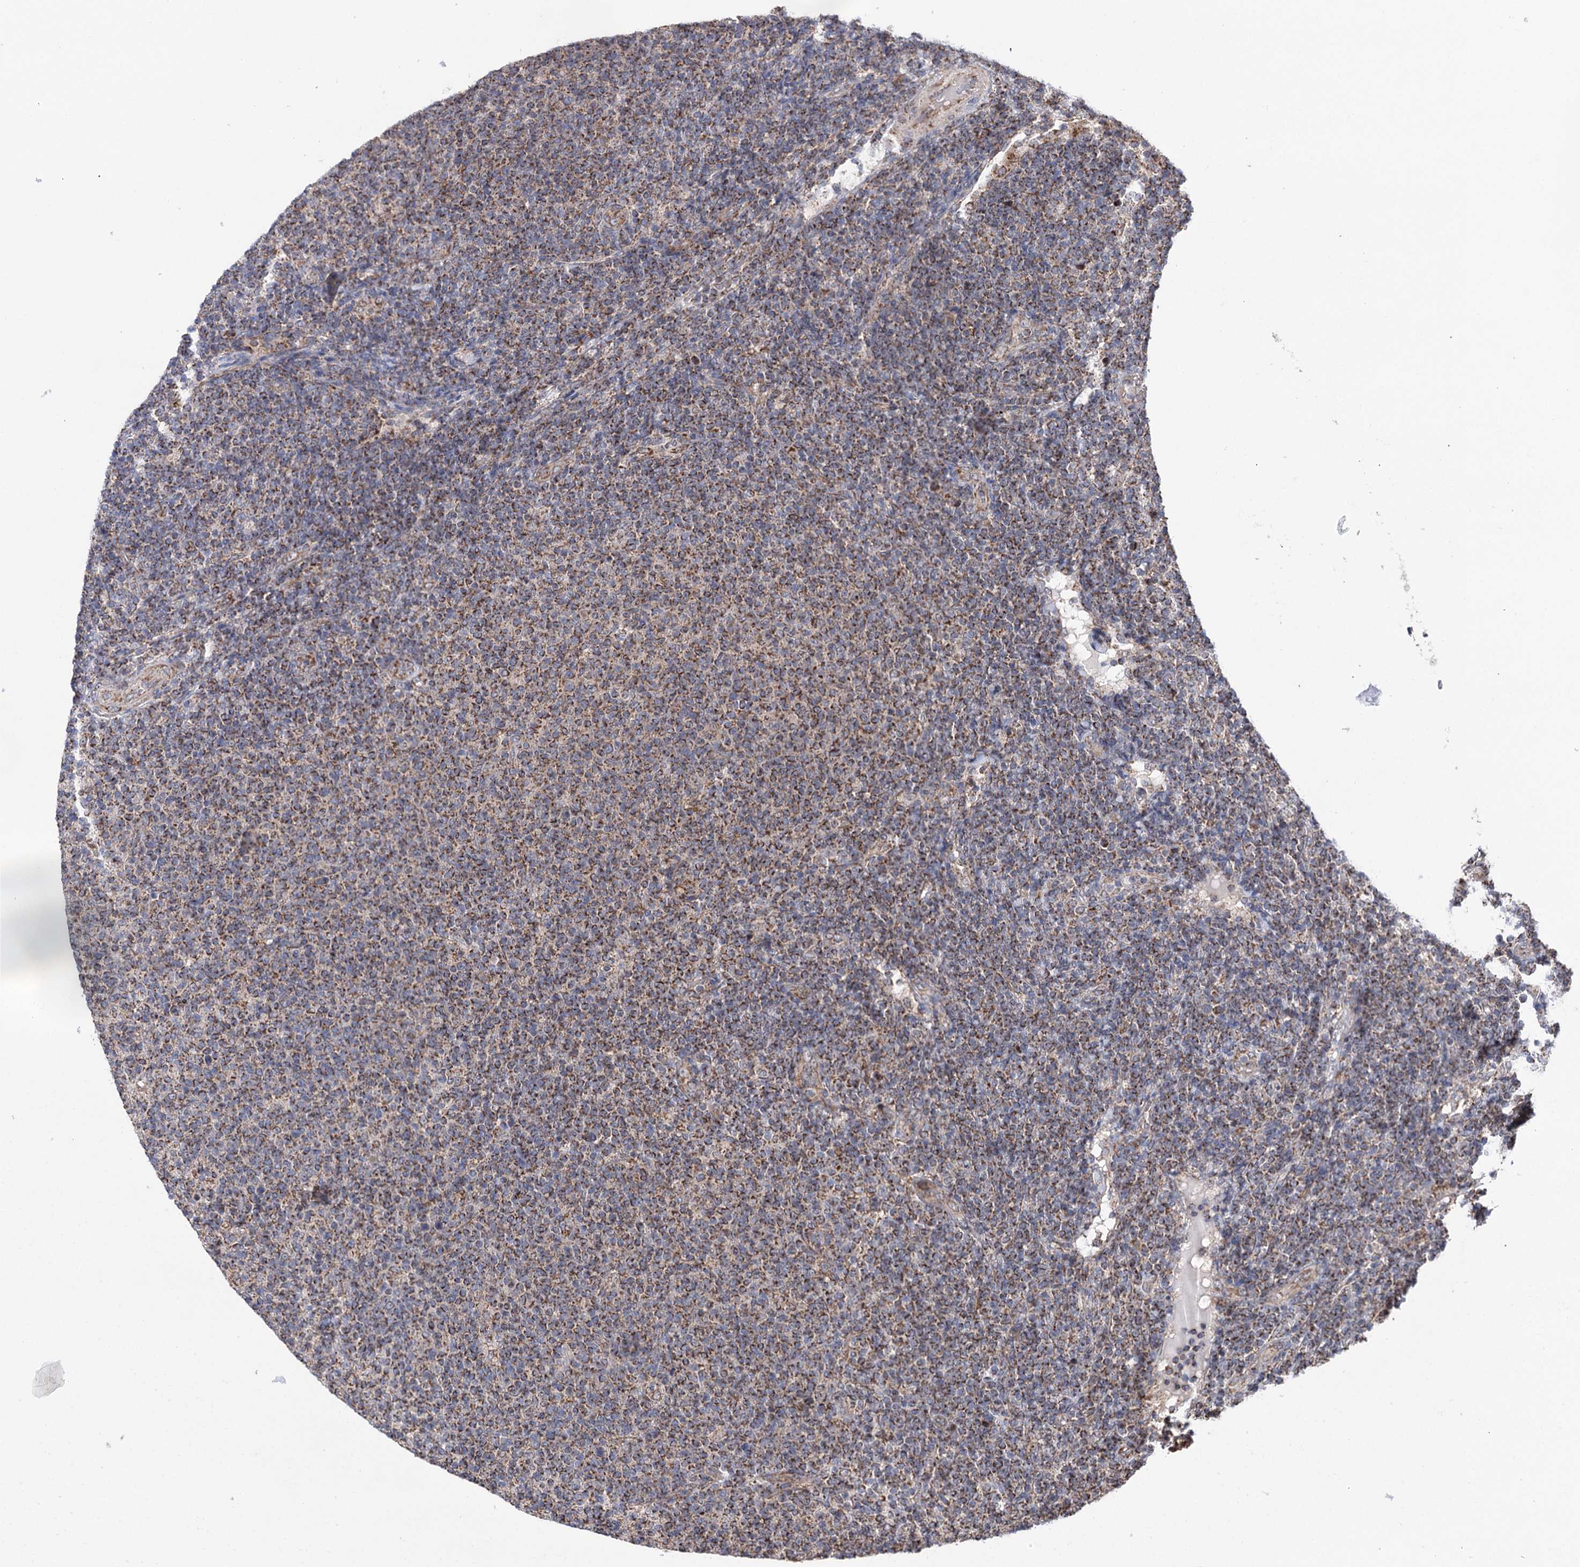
{"staining": {"intensity": "moderate", "quantity": ">75%", "location": "cytoplasmic/membranous"}, "tissue": "lymphoma", "cell_type": "Tumor cells", "image_type": "cancer", "snomed": [{"axis": "morphology", "description": "Malignant lymphoma, non-Hodgkin's type, Low grade"}, {"axis": "topography", "description": "Lymph node"}], "caption": "Human lymphoma stained for a protein (brown) displays moderate cytoplasmic/membranous positive positivity in about >75% of tumor cells.", "gene": "SUCLA2", "patient": {"sex": "male", "age": 66}}